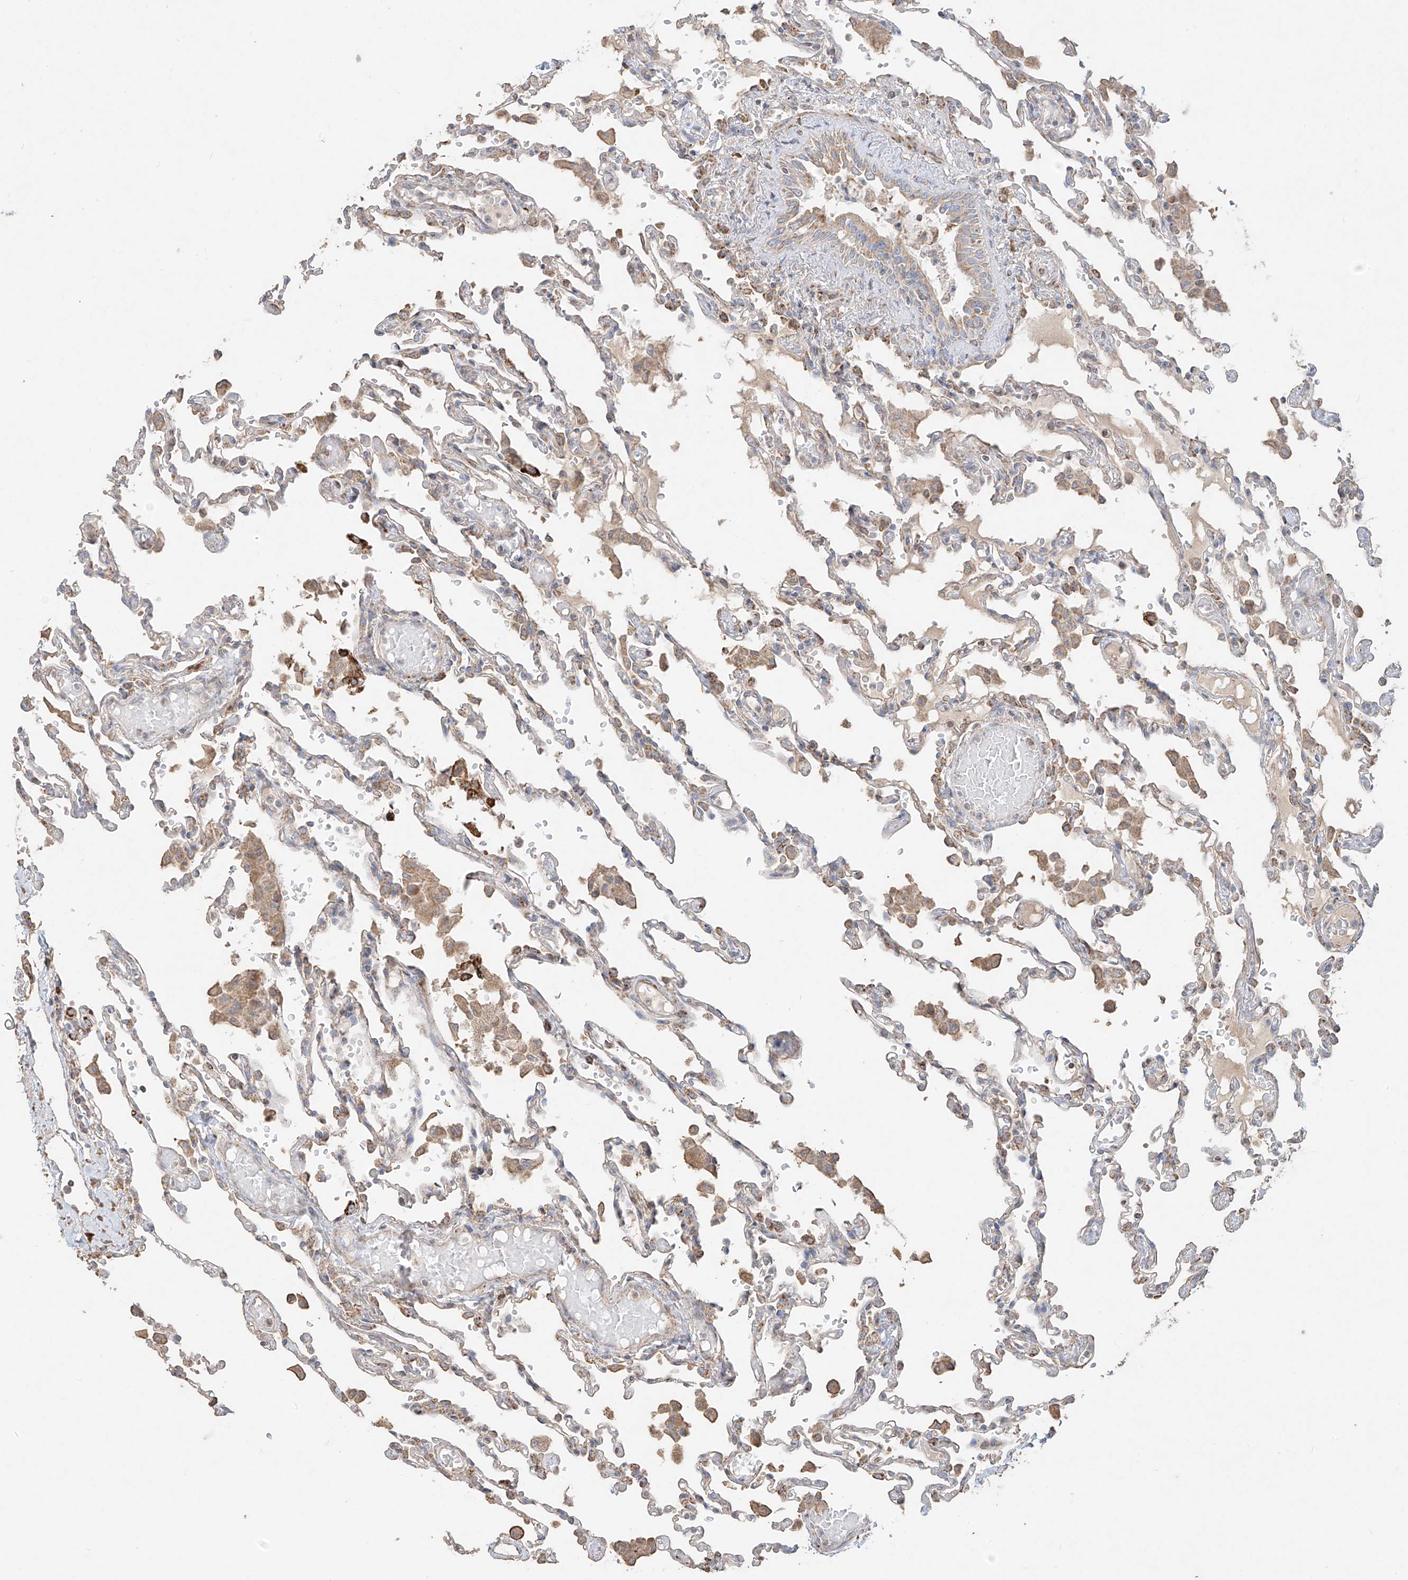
{"staining": {"intensity": "moderate", "quantity": "<25%", "location": "cytoplasmic/membranous"}, "tissue": "lung", "cell_type": "Alveolar cells", "image_type": "normal", "snomed": [{"axis": "morphology", "description": "Normal tissue, NOS"}, {"axis": "topography", "description": "Bronchus"}, {"axis": "topography", "description": "Lung"}], "caption": "Immunohistochemical staining of unremarkable lung reveals <25% levels of moderate cytoplasmic/membranous protein staining in about <25% of alveolar cells.", "gene": "COLGALT2", "patient": {"sex": "female", "age": 49}}